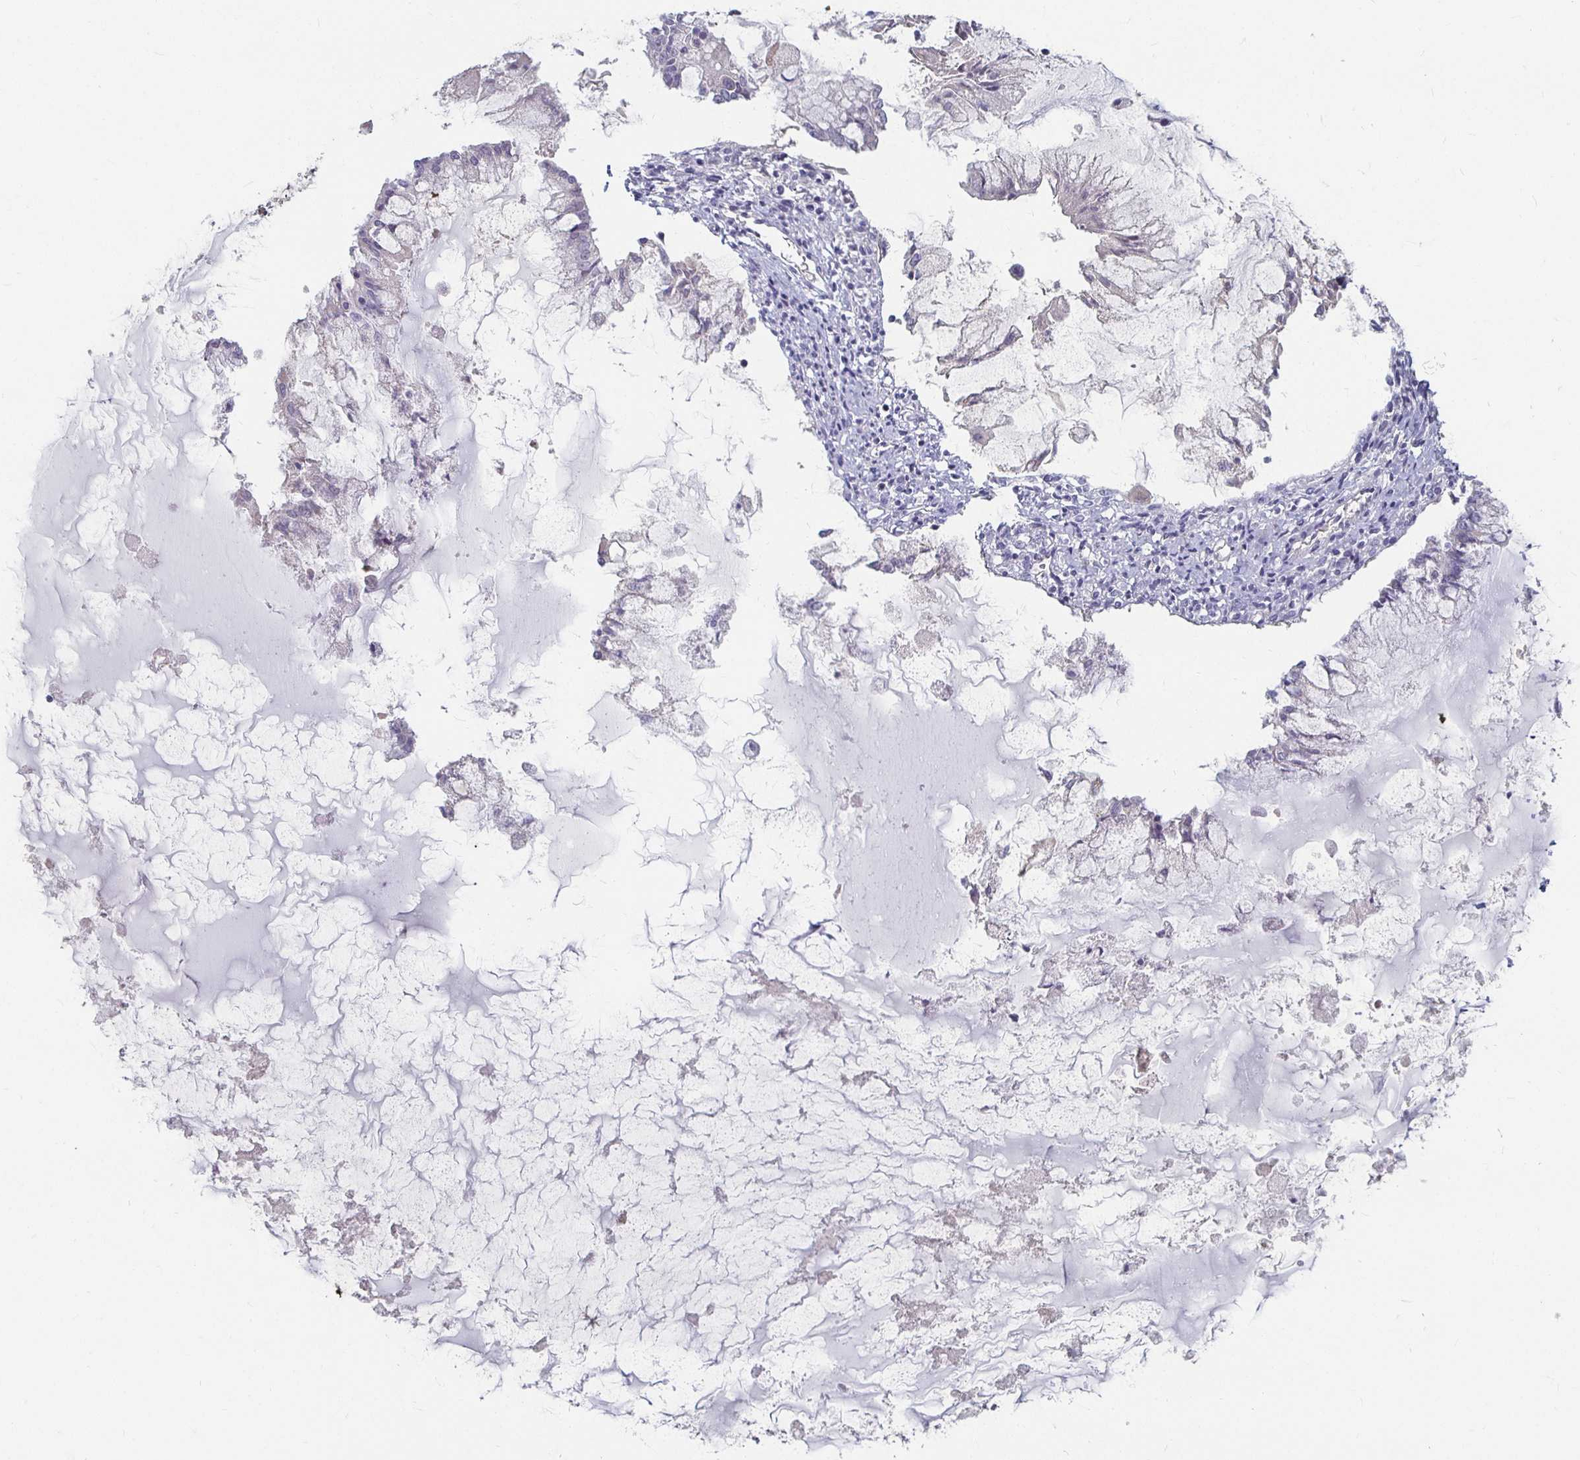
{"staining": {"intensity": "negative", "quantity": "none", "location": "none"}, "tissue": "ovarian cancer", "cell_type": "Tumor cells", "image_type": "cancer", "snomed": [{"axis": "morphology", "description": "Cystadenocarcinoma, mucinous, NOS"}, {"axis": "topography", "description": "Ovary"}], "caption": "IHC of ovarian mucinous cystadenocarcinoma exhibits no expression in tumor cells.", "gene": "RNF144B", "patient": {"sex": "female", "age": 34}}